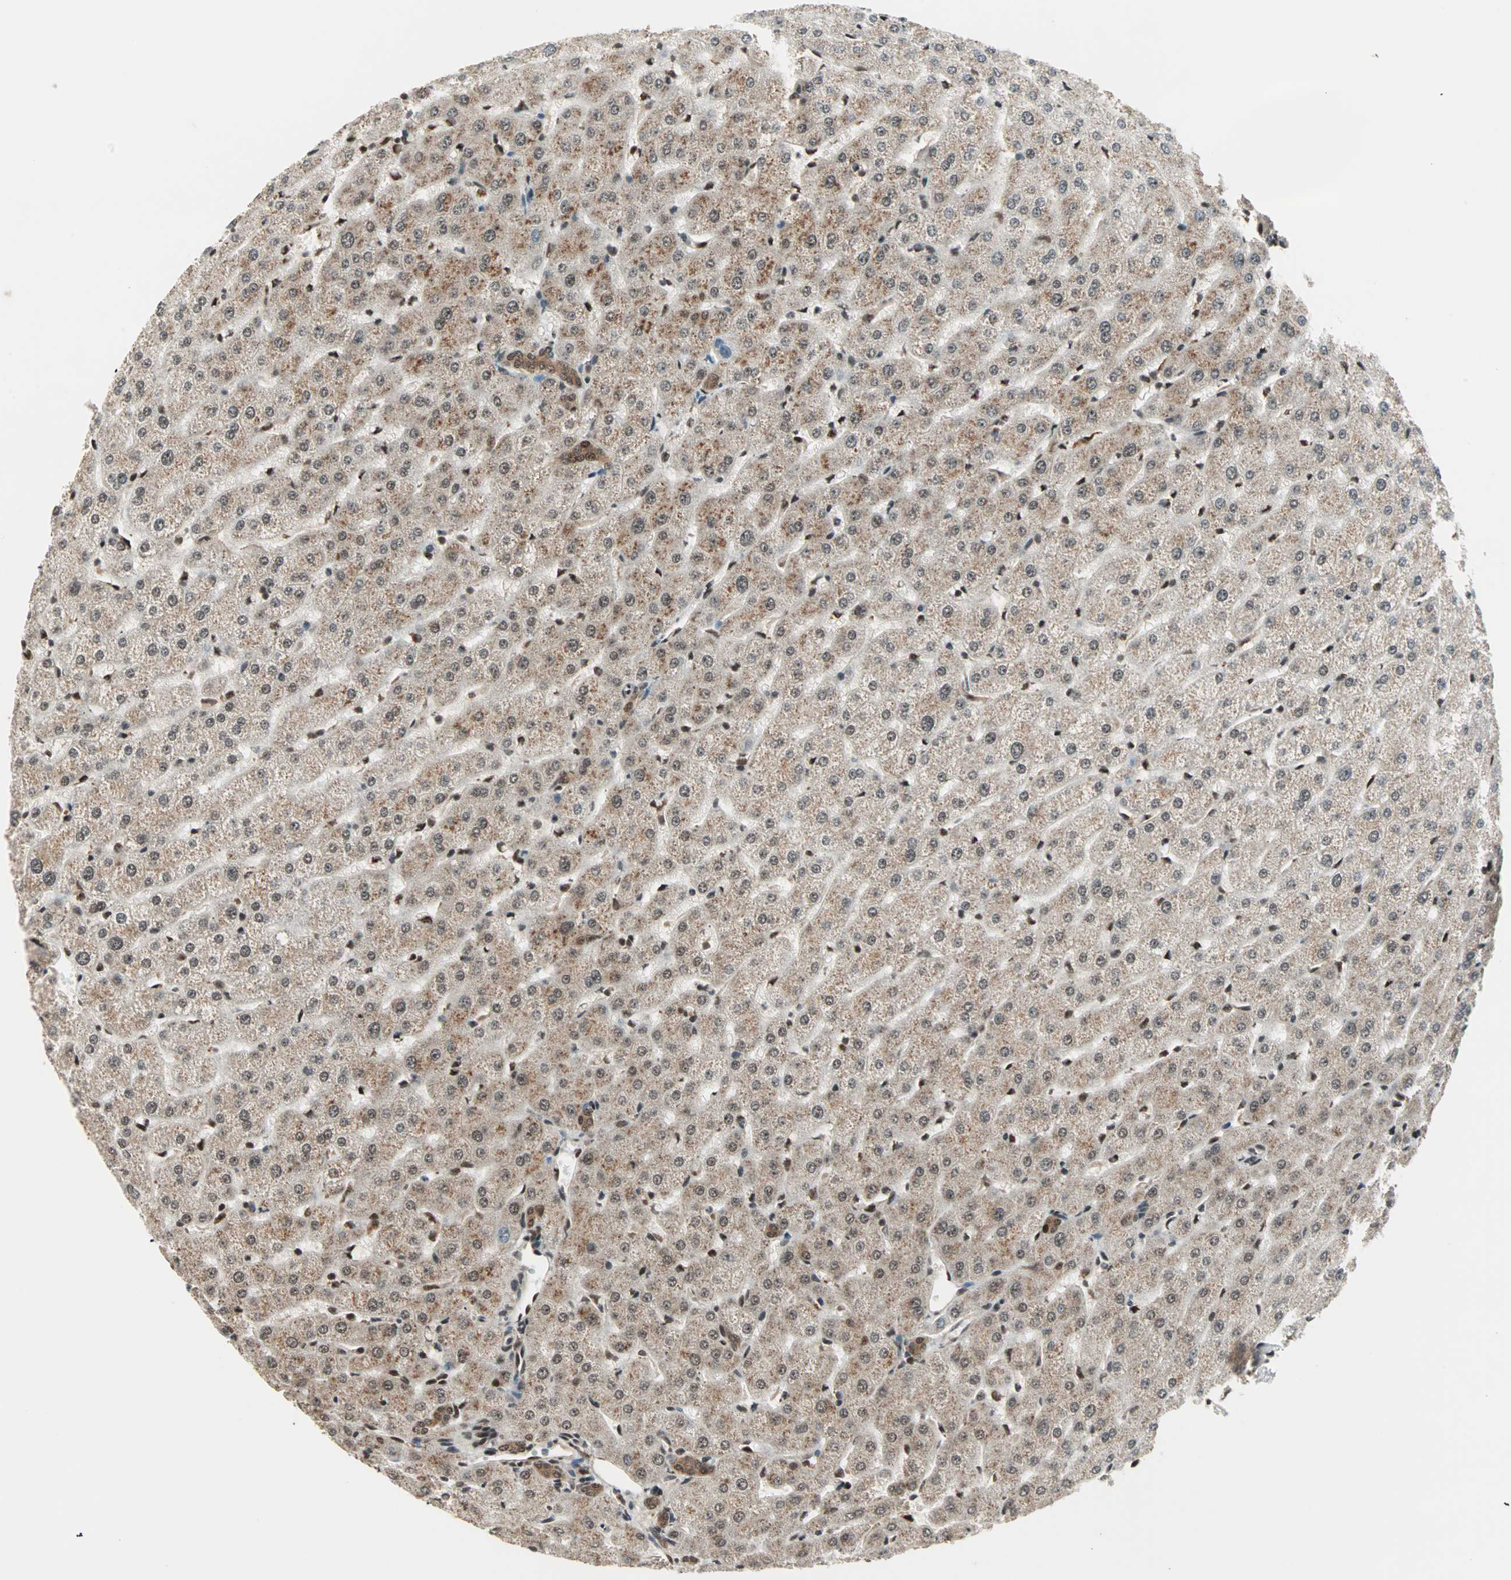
{"staining": {"intensity": "moderate", "quantity": ">75%", "location": "cytoplasmic/membranous,nuclear"}, "tissue": "liver", "cell_type": "Cholangiocytes", "image_type": "normal", "snomed": [{"axis": "morphology", "description": "Normal tissue, NOS"}, {"axis": "morphology", "description": "Fibrosis, NOS"}, {"axis": "topography", "description": "Liver"}], "caption": "Human liver stained for a protein (brown) exhibits moderate cytoplasmic/membranous,nuclear positive expression in approximately >75% of cholangiocytes.", "gene": "ZNF44", "patient": {"sex": "female", "age": 29}}